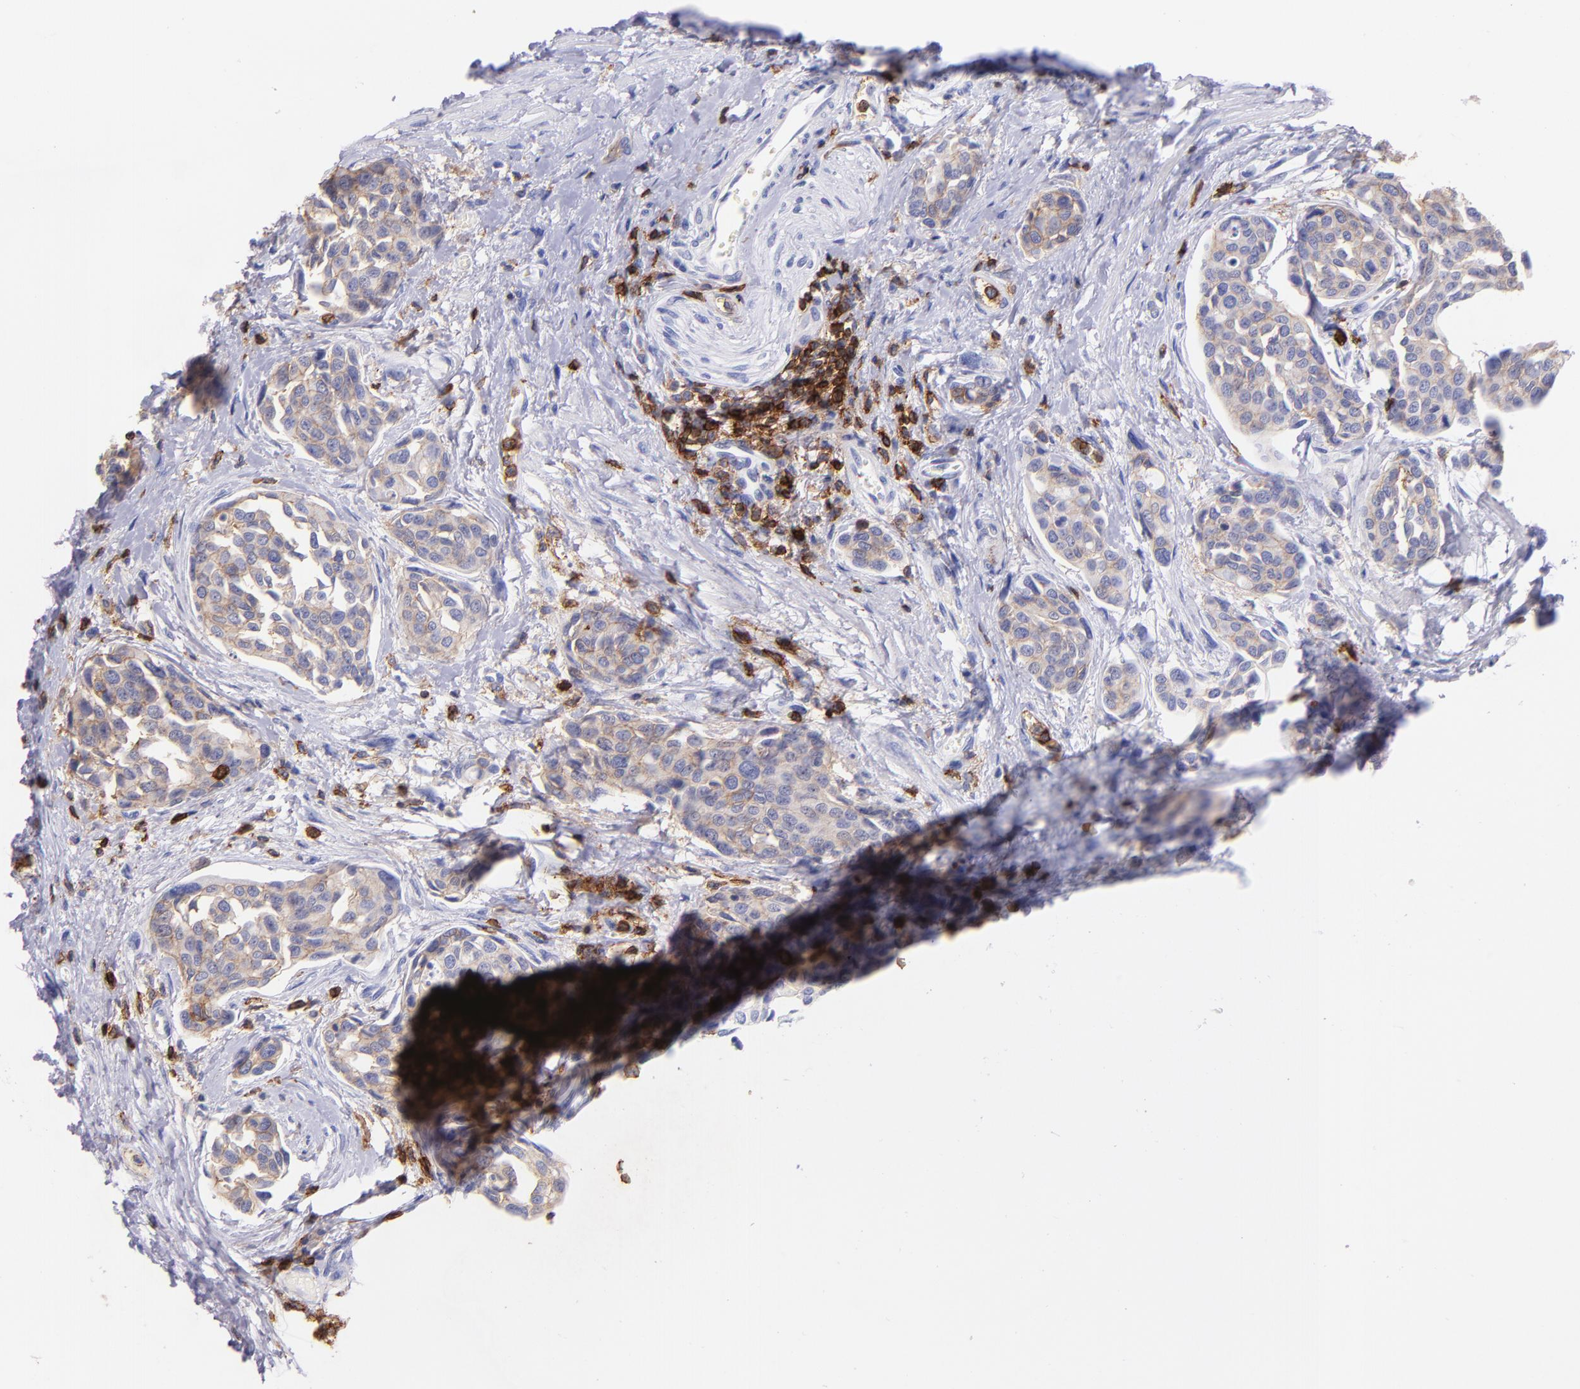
{"staining": {"intensity": "weak", "quantity": ">75%", "location": "cytoplasmic/membranous"}, "tissue": "urothelial cancer", "cell_type": "Tumor cells", "image_type": "cancer", "snomed": [{"axis": "morphology", "description": "Urothelial carcinoma, High grade"}, {"axis": "topography", "description": "Urinary bladder"}], "caption": "Urothelial cancer stained with a brown dye exhibits weak cytoplasmic/membranous positive positivity in about >75% of tumor cells.", "gene": "SPN", "patient": {"sex": "male", "age": 78}}